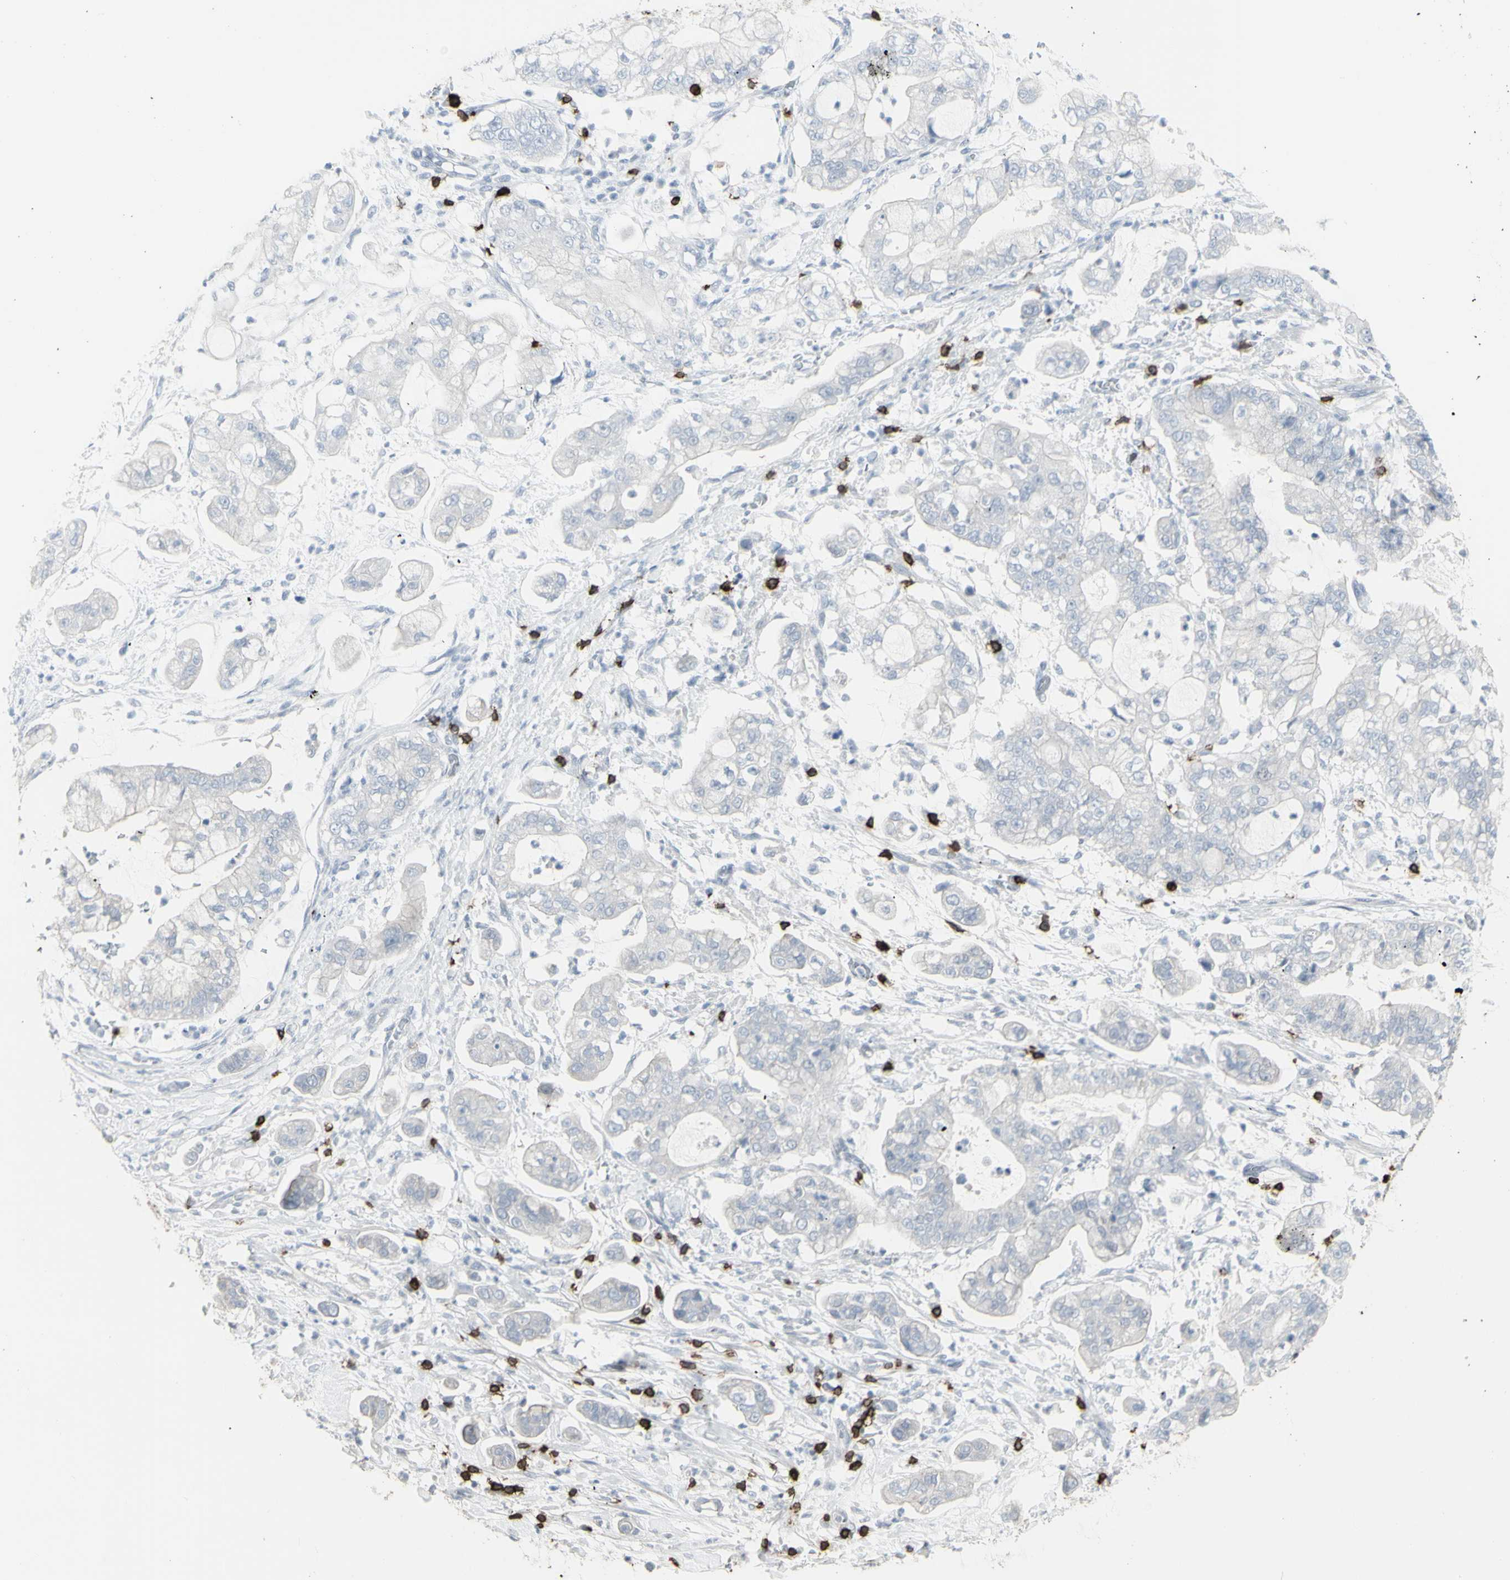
{"staining": {"intensity": "negative", "quantity": "none", "location": "none"}, "tissue": "stomach cancer", "cell_type": "Tumor cells", "image_type": "cancer", "snomed": [{"axis": "morphology", "description": "Adenocarcinoma, NOS"}, {"axis": "topography", "description": "Stomach"}], "caption": "High power microscopy micrograph of an immunohistochemistry (IHC) micrograph of stomach cancer (adenocarcinoma), revealing no significant positivity in tumor cells. Nuclei are stained in blue.", "gene": "CD247", "patient": {"sex": "male", "age": 76}}